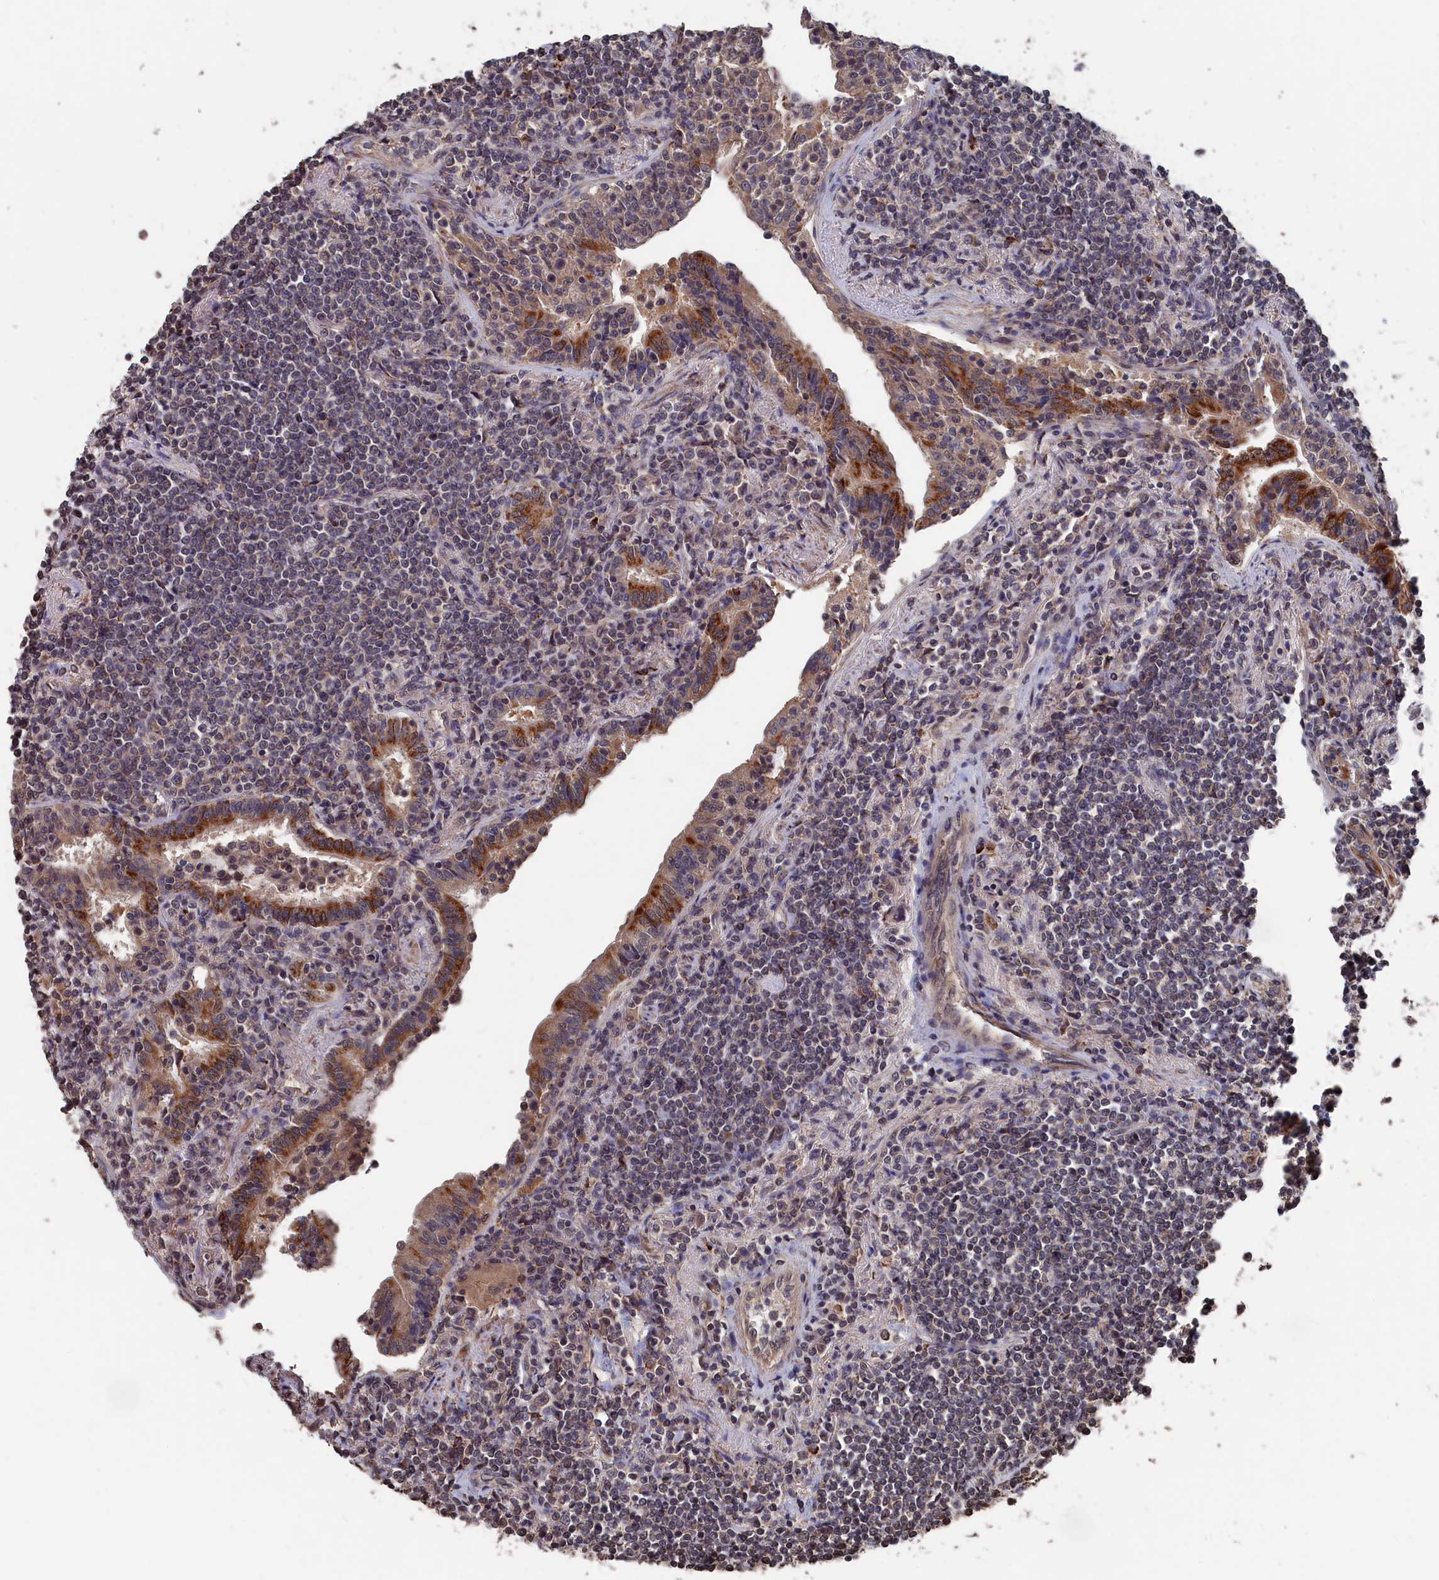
{"staining": {"intensity": "negative", "quantity": "none", "location": "none"}, "tissue": "lymphoma", "cell_type": "Tumor cells", "image_type": "cancer", "snomed": [{"axis": "morphology", "description": "Malignant lymphoma, non-Hodgkin's type, Low grade"}, {"axis": "topography", "description": "Lung"}], "caption": "Tumor cells show no significant protein expression in lymphoma.", "gene": "PDE12", "patient": {"sex": "female", "age": 71}}